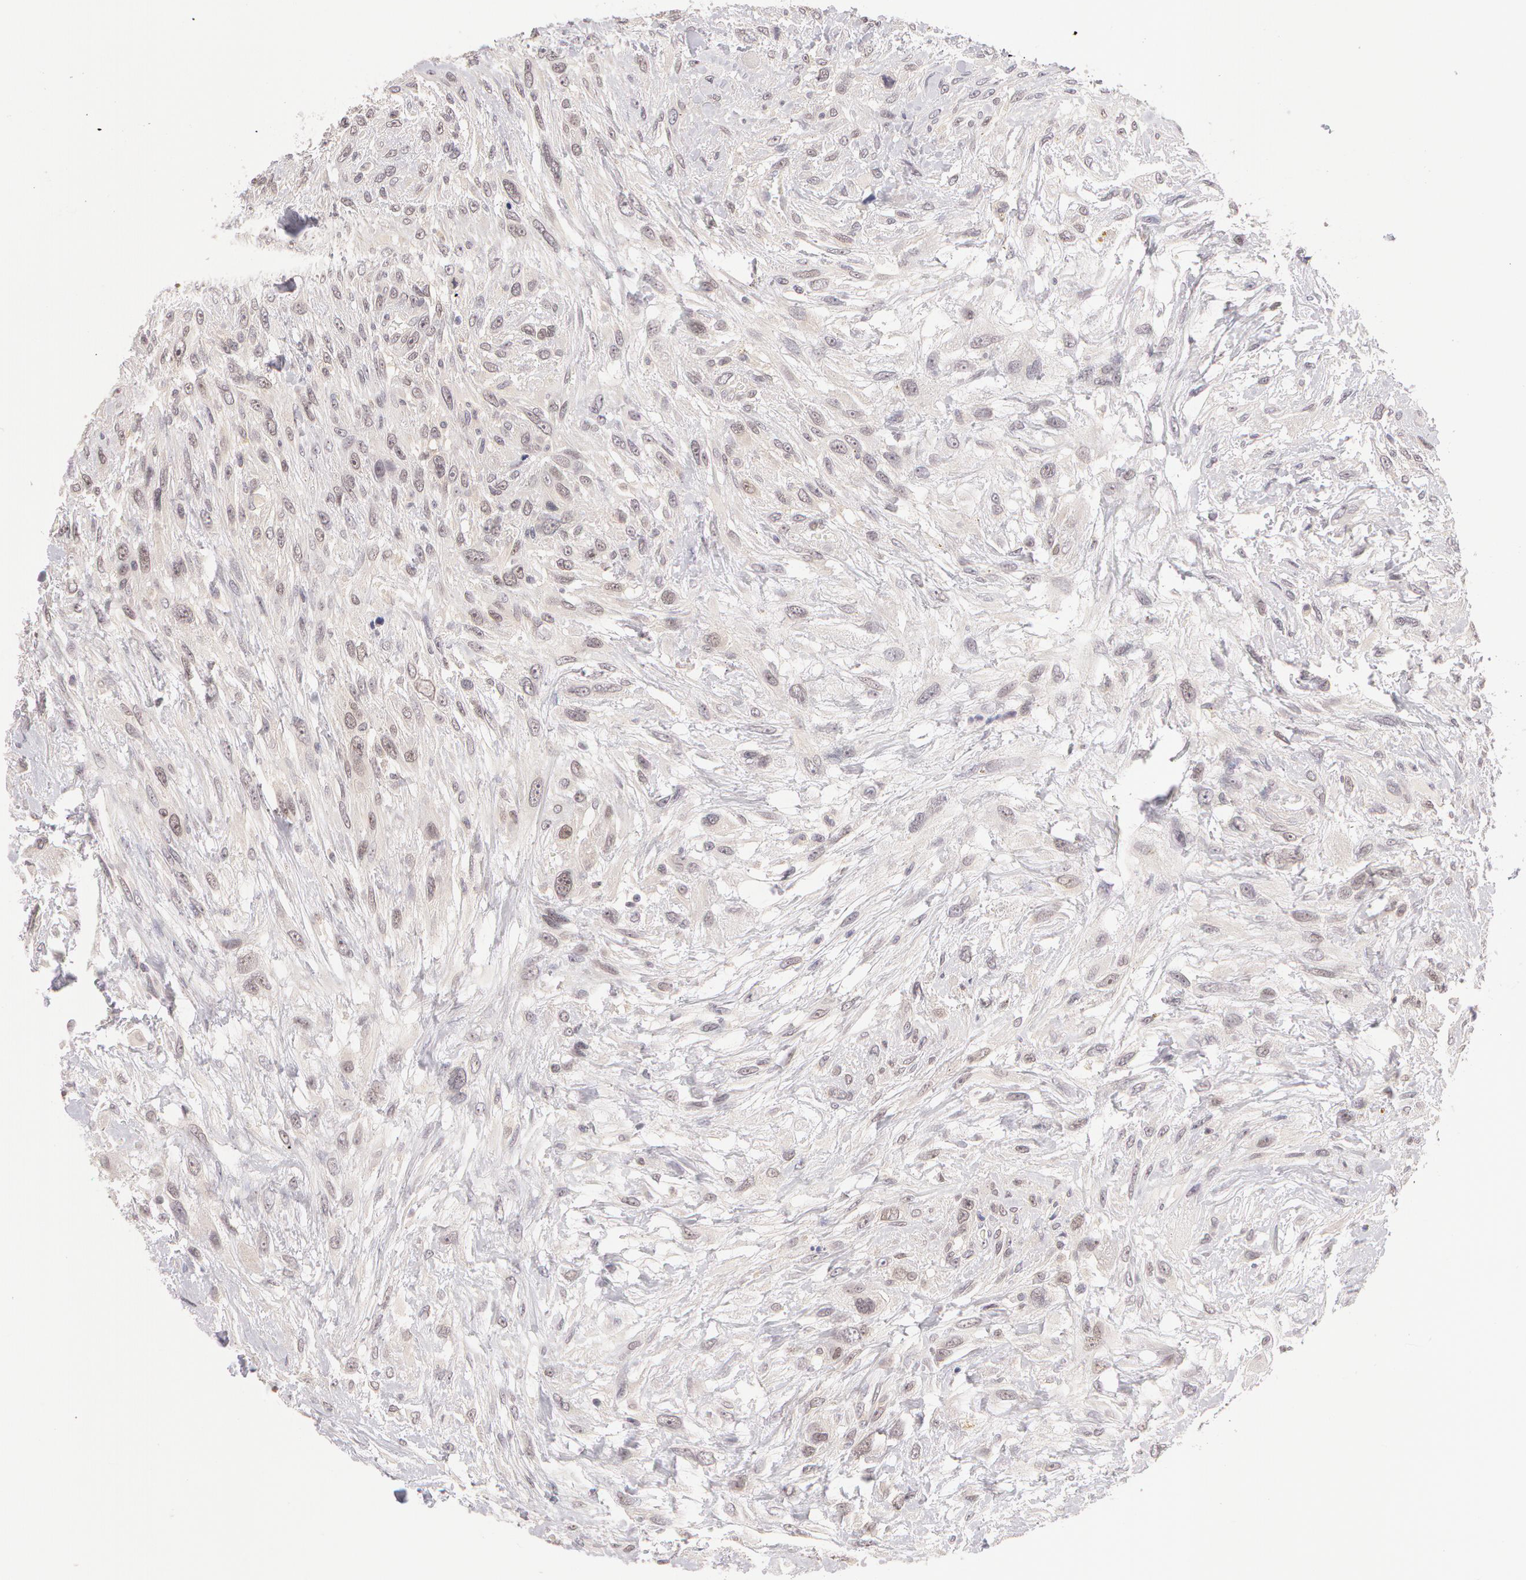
{"staining": {"intensity": "negative", "quantity": "none", "location": "none"}, "tissue": "breast cancer", "cell_type": "Tumor cells", "image_type": "cancer", "snomed": [{"axis": "morphology", "description": "Neoplasm, malignant, NOS"}, {"axis": "topography", "description": "Breast"}], "caption": "An immunohistochemistry (IHC) micrograph of breast cancer is shown. There is no staining in tumor cells of breast cancer.", "gene": "ZNF597", "patient": {"sex": "female", "age": 50}}